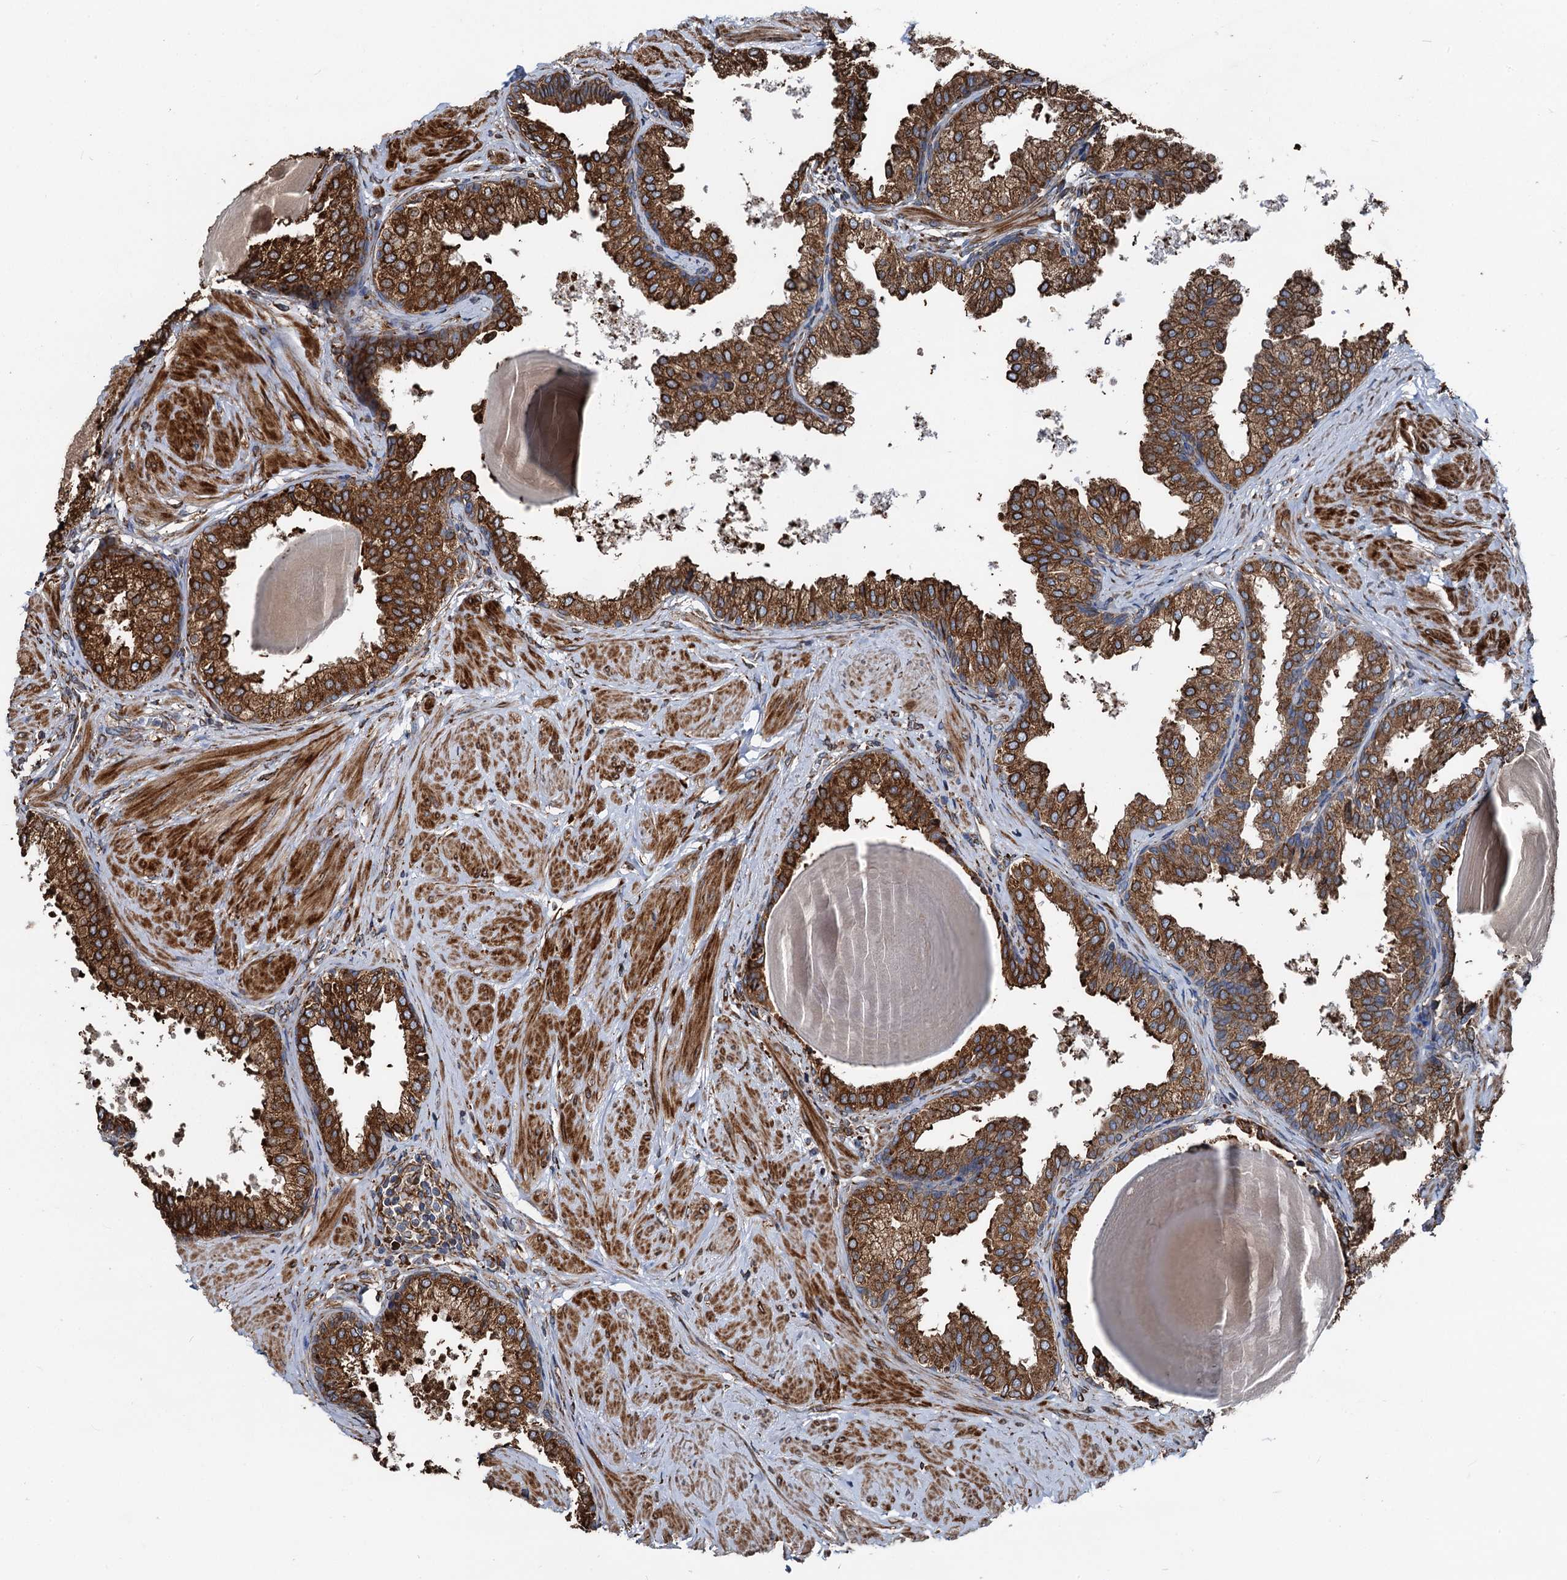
{"staining": {"intensity": "moderate", "quantity": ">75%", "location": "cytoplasmic/membranous"}, "tissue": "prostate", "cell_type": "Glandular cells", "image_type": "normal", "snomed": [{"axis": "morphology", "description": "Normal tissue, NOS"}, {"axis": "topography", "description": "Prostate"}], "caption": "DAB (3,3'-diaminobenzidine) immunohistochemical staining of benign prostate demonstrates moderate cytoplasmic/membranous protein positivity in approximately >75% of glandular cells.", "gene": "NEURL1B", "patient": {"sex": "male", "age": 48}}